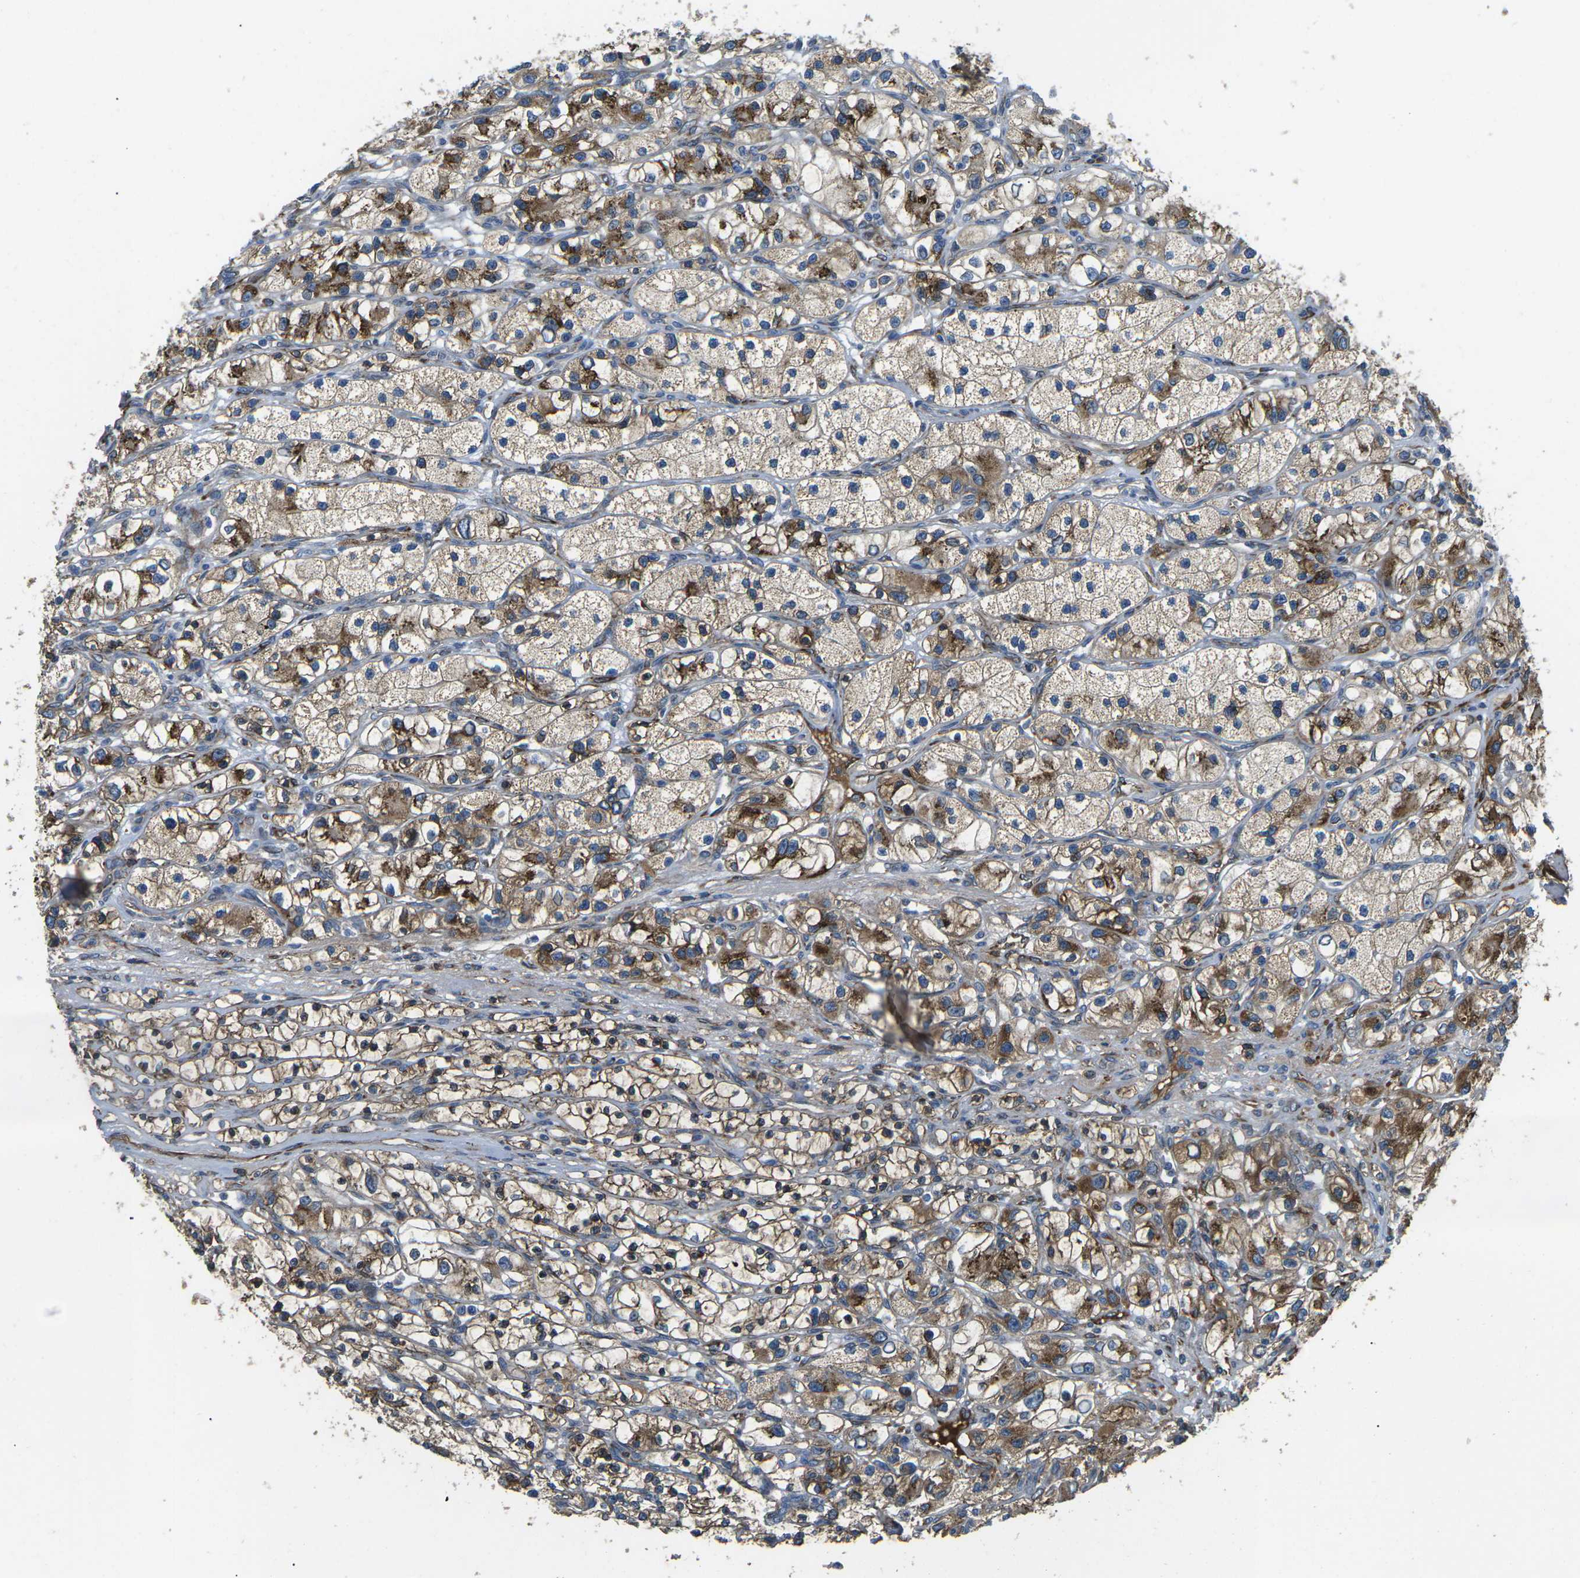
{"staining": {"intensity": "moderate", "quantity": ">75%", "location": "cytoplasmic/membranous"}, "tissue": "renal cancer", "cell_type": "Tumor cells", "image_type": "cancer", "snomed": [{"axis": "morphology", "description": "Adenocarcinoma, NOS"}, {"axis": "topography", "description": "Kidney"}], "caption": "High-power microscopy captured an immunohistochemistry (IHC) histopathology image of renal cancer (adenocarcinoma), revealing moderate cytoplasmic/membranous positivity in approximately >75% of tumor cells. Ihc stains the protein of interest in brown and the nuclei are stained blue.", "gene": "PDZD8", "patient": {"sex": "female", "age": 57}}